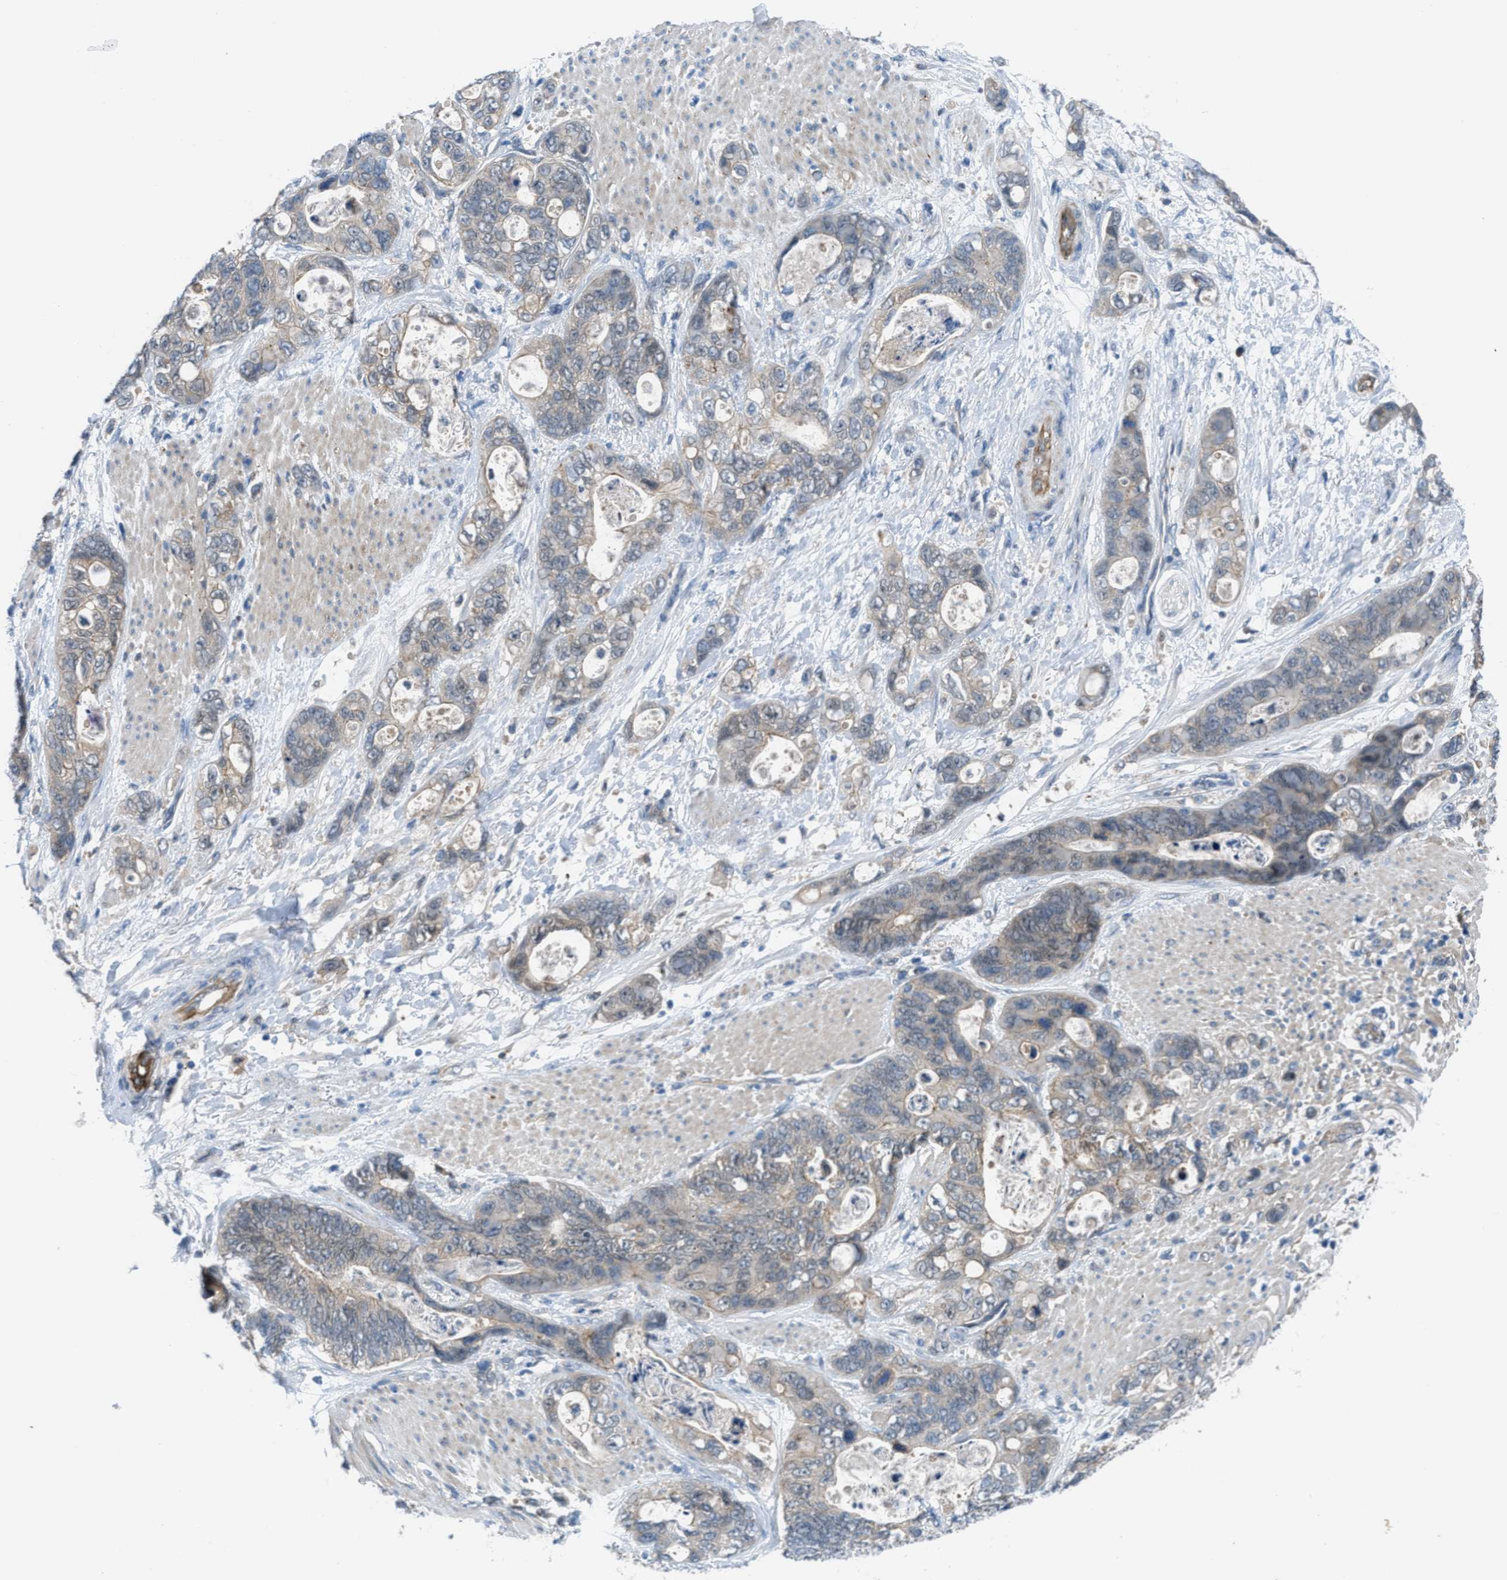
{"staining": {"intensity": "negative", "quantity": "none", "location": "none"}, "tissue": "stomach cancer", "cell_type": "Tumor cells", "image_type": "cancer", "snomed": [{"axis": "morphology", "description": "Normal tissue, NOS"}, {"axis": "morphology", "description": "Adenocarcinoma, NOS"}, {"axis": "topography", "description": "Stomach"}], "caption": "Human adenocarcinoma (stomach) stained for a protein using immunohistochemistry (IHC) demonstrates no staining in tumor cells.", "gene": "BAZ2B", "patient": {"sex": "female", "age": 89}}